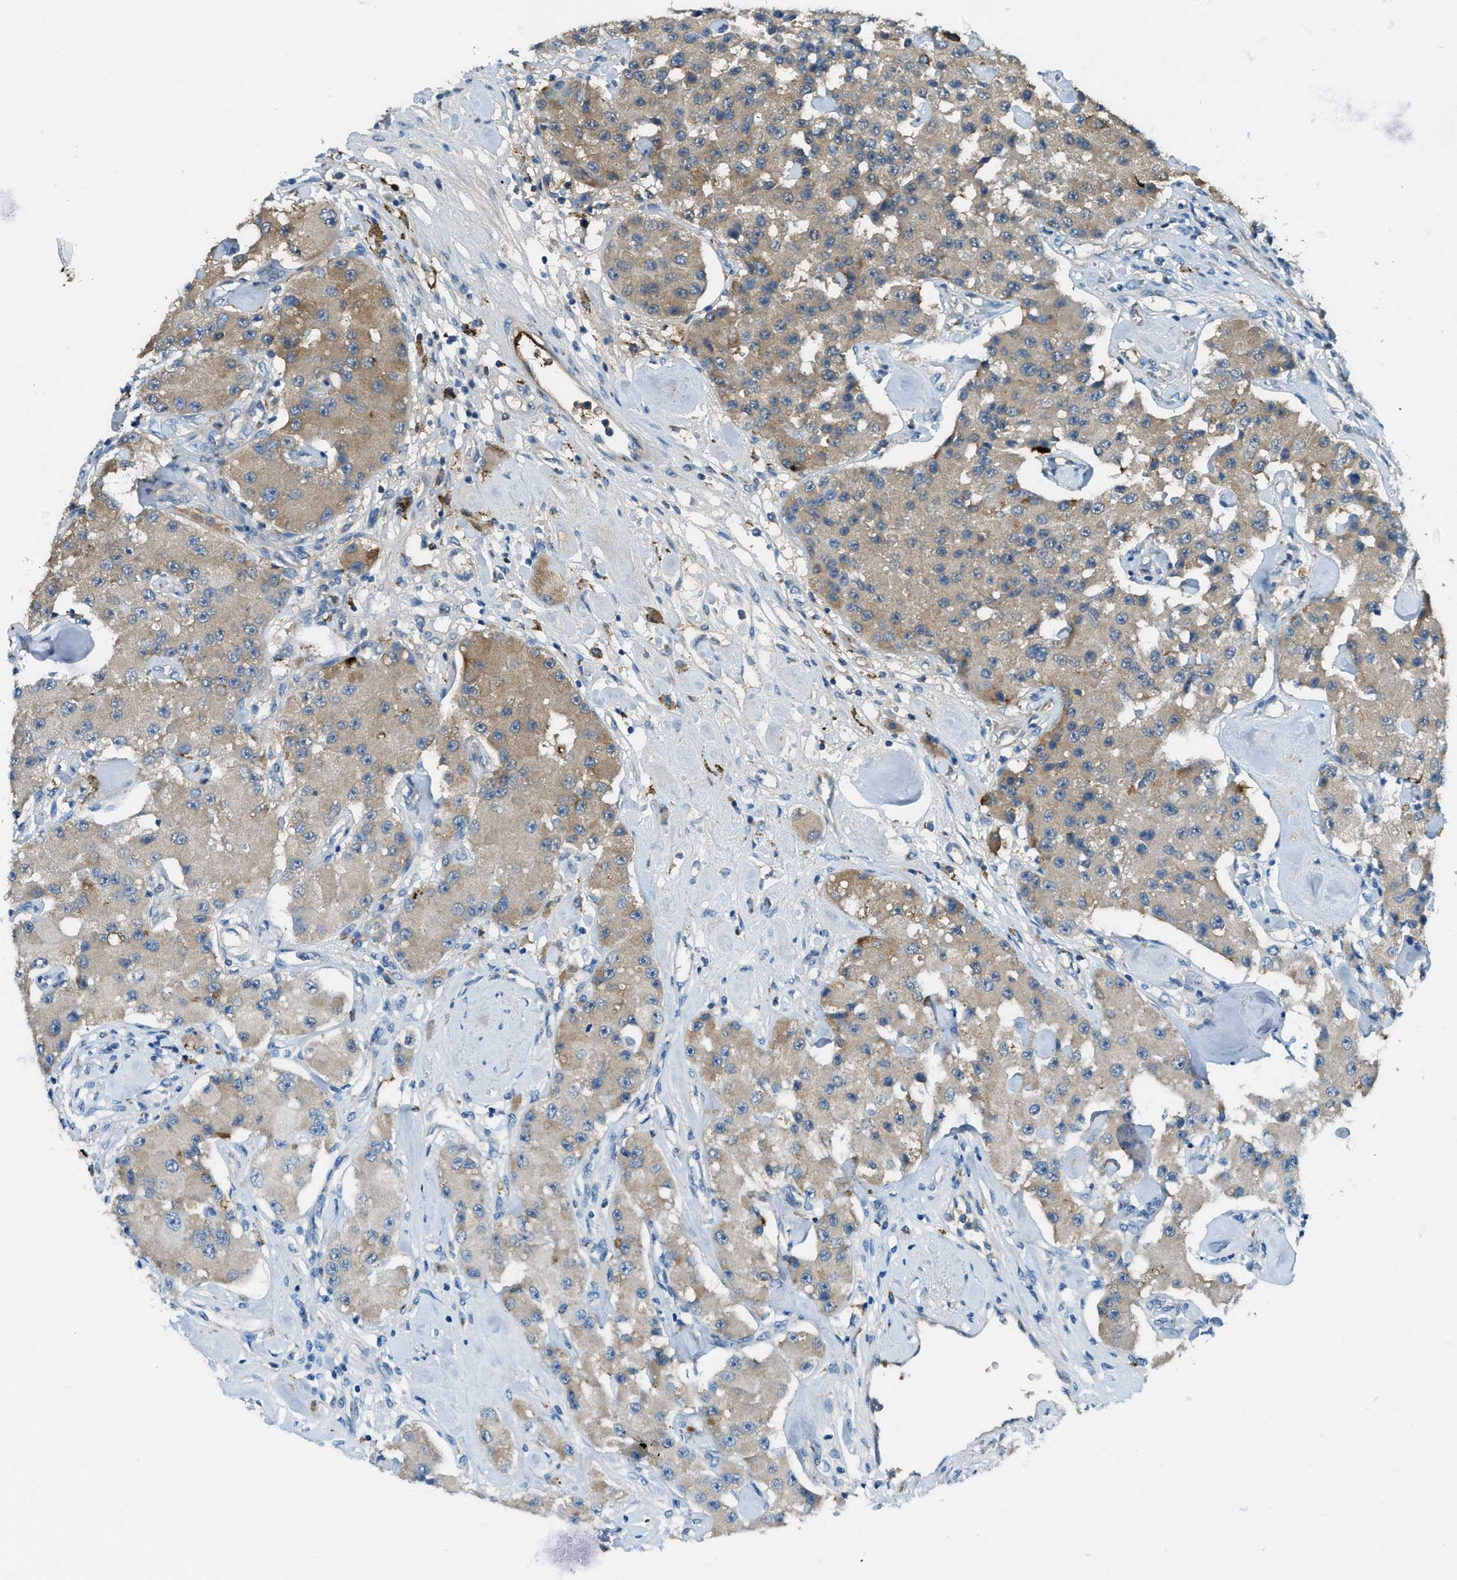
{"staining": {"intensity": "weak", "quantity": ">75%", "location": "cytoplasmic/membranous"}, "tissue": "carcinoid", "cell_type": "Tumor cells", "image_type": "cancer", "snomed": [{"axis": "morphology", "description": "Carcinoid, malignant, NOS"}, {"axis": "topography", "description": "Pancreas"}], "caption": "Carcinoid (malignant) tissue reveals weak cytoplasmic/membranous expression in about >75% of tumor cells, visualized by immunohistochemistry. Ihc stains the protein of interest in brown and the nuclei are stained blue.", "gene": "TRIM59", "patient": {"sex": "male", "age": 41}}